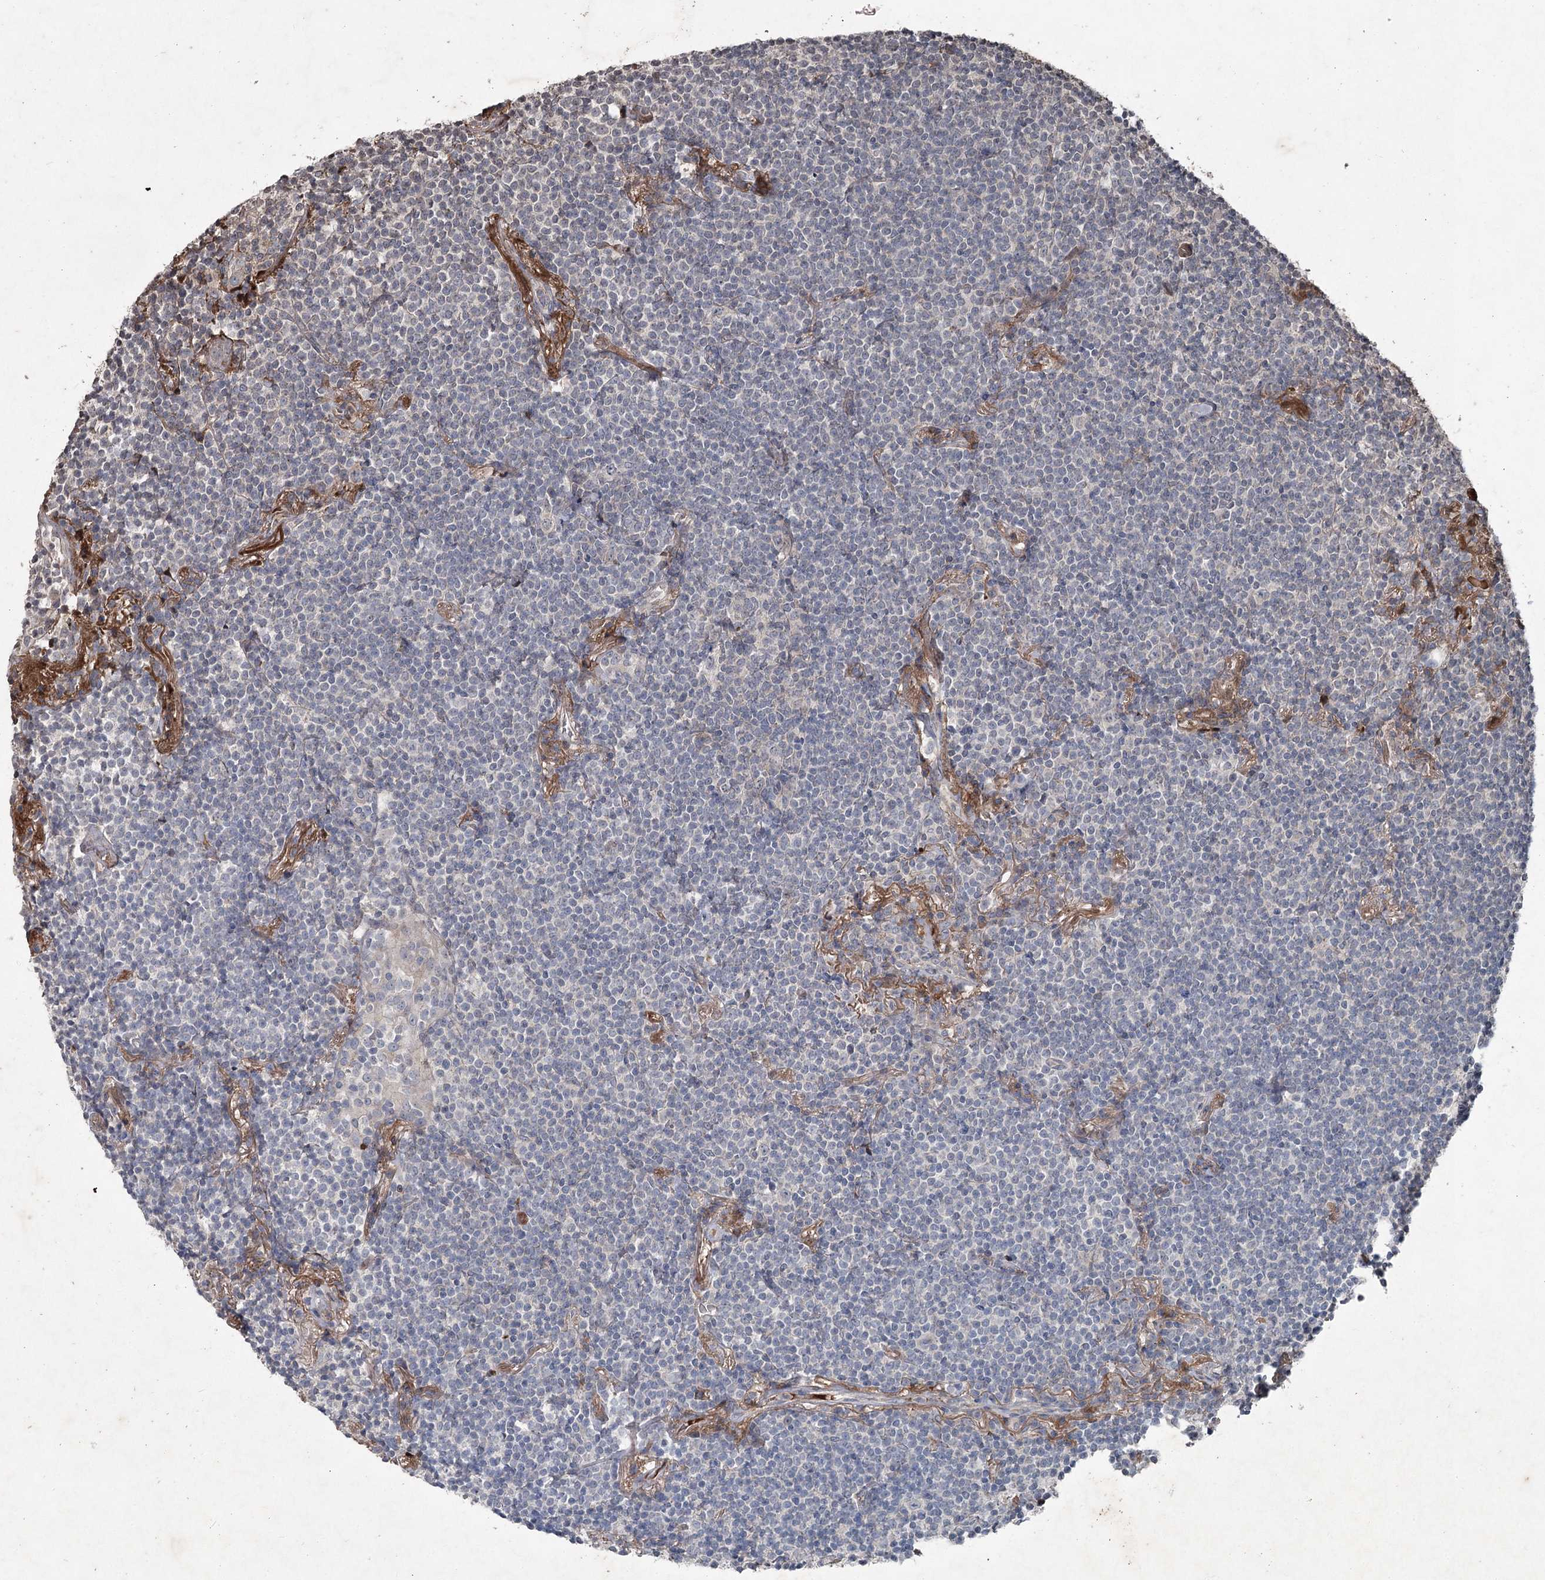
{"staining": {"intensity": "negative", "quantity": "none", "location": "none"}, "tissue": "lymphoma", "cell_type": "Tumor cells", "image_type": "cancer", "snomed": [{"axis": "morphology", "description": "Malignant lymphoma, non-Hodgkin's type, Low grade"}, {"axis": "topography", "description": "Lung"}], "caption": "DAB immunohistochemical staining of human malignant lymphoma, non-Hodgkin's type (low-grade) reveals no significant expression in tumor cells. The staining was performed using DAB (3,3'-diaminobenzidine) to visualize the protein expression in brown, while the nuclei were stained in blue with hematoxylin (Magnification: 20x).", "gene": "PGLYRP2", "patient": {"sex": "female", "age": 71}}